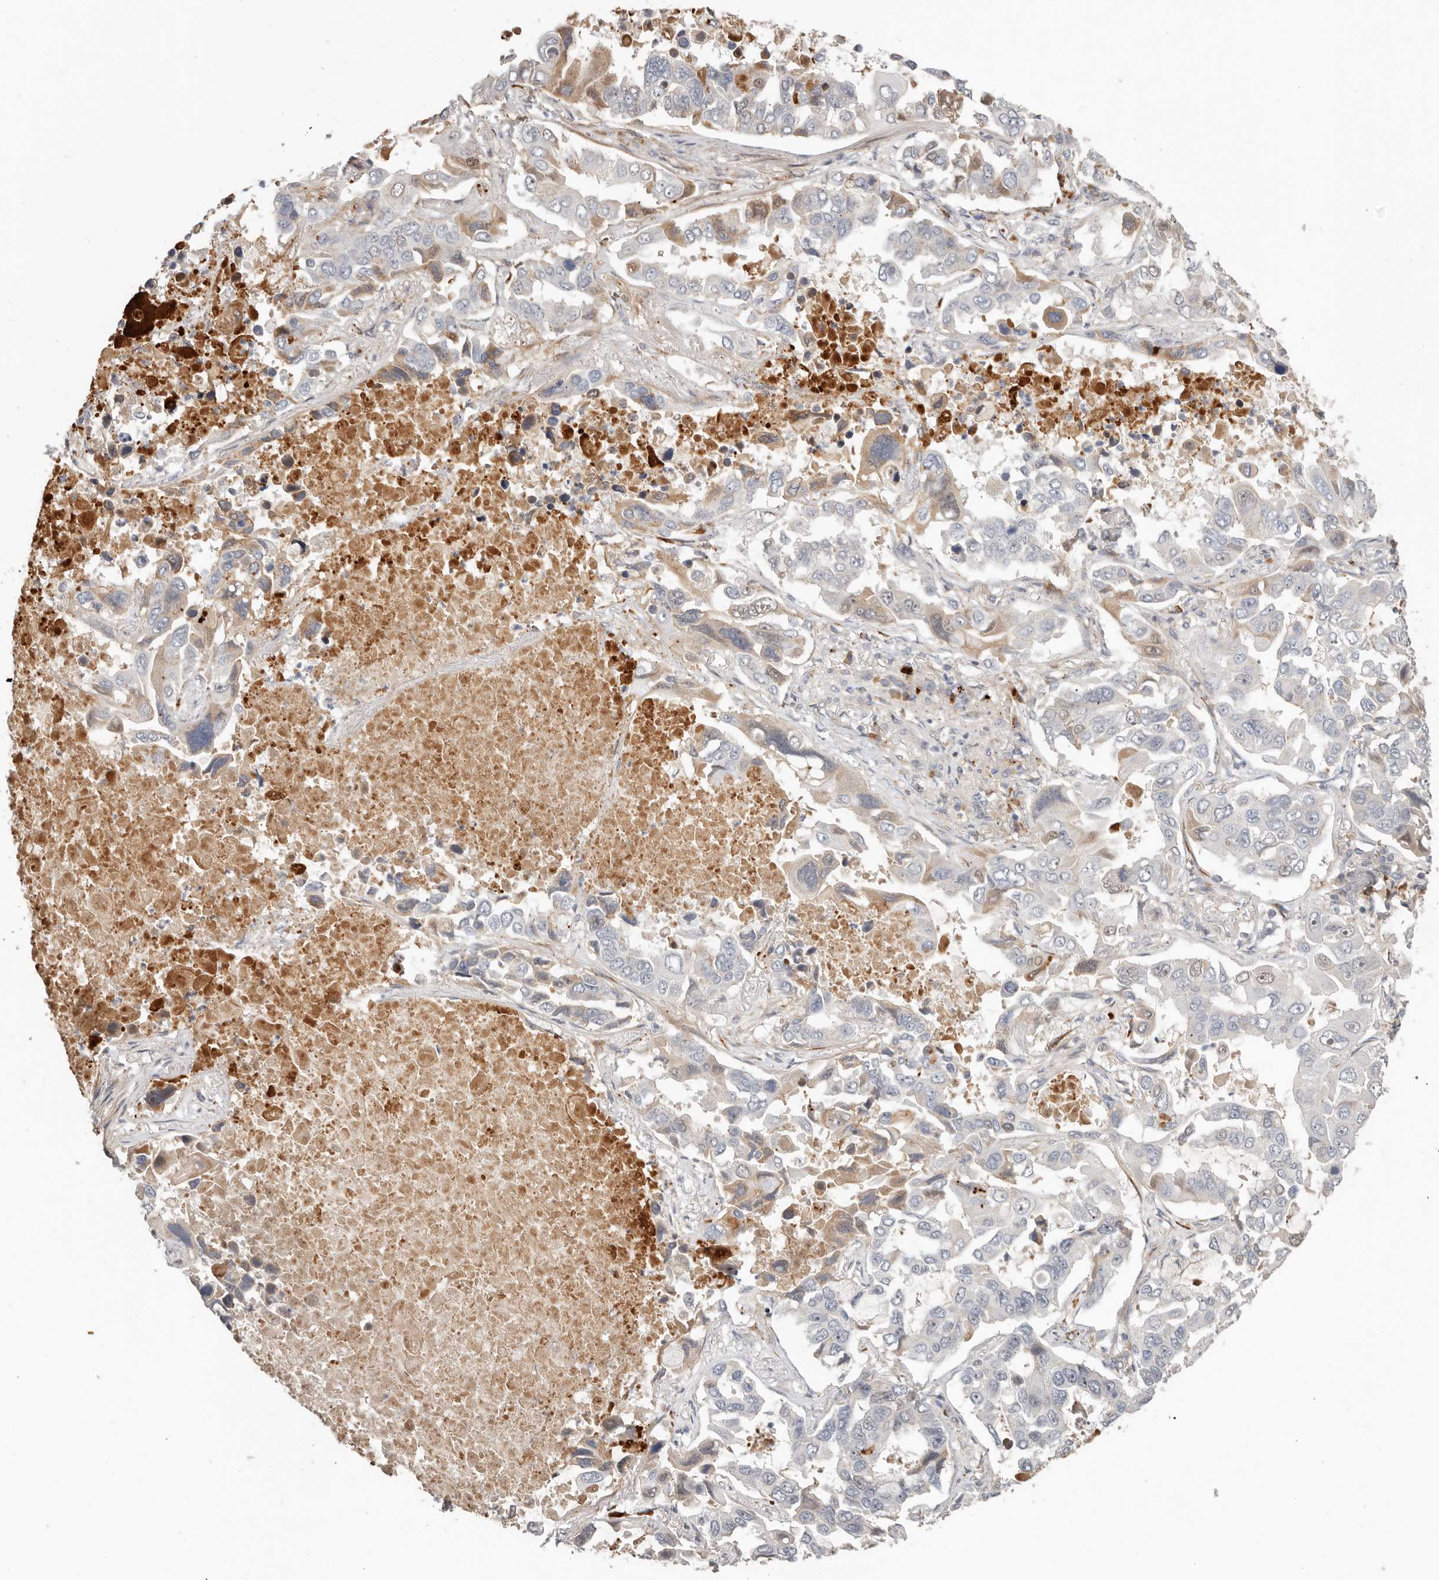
{"staining": {"intensity": "weak", "quantity": "<25%", "location": "cytoplasmic/membranous"}, "tissue": "lung cancer", "cell_type": "Tumor cells", "image_type": "cancer", "snomed": [{"axis": "morphology", "description": "Adenocarcinoma, NOS"}, {"axis": "topography", "description": "Lung"}], "caption": "High power microscopy photomicrograph of an IHC micrograph of lung cancer, revealing no significant expression in tumor cells. The staining is performed using DAB brown chromogen with nuclei counter-stained in using hematoxylin.", "gene": "MTFR2", "patient": {"sex": "male", "age": 64}}